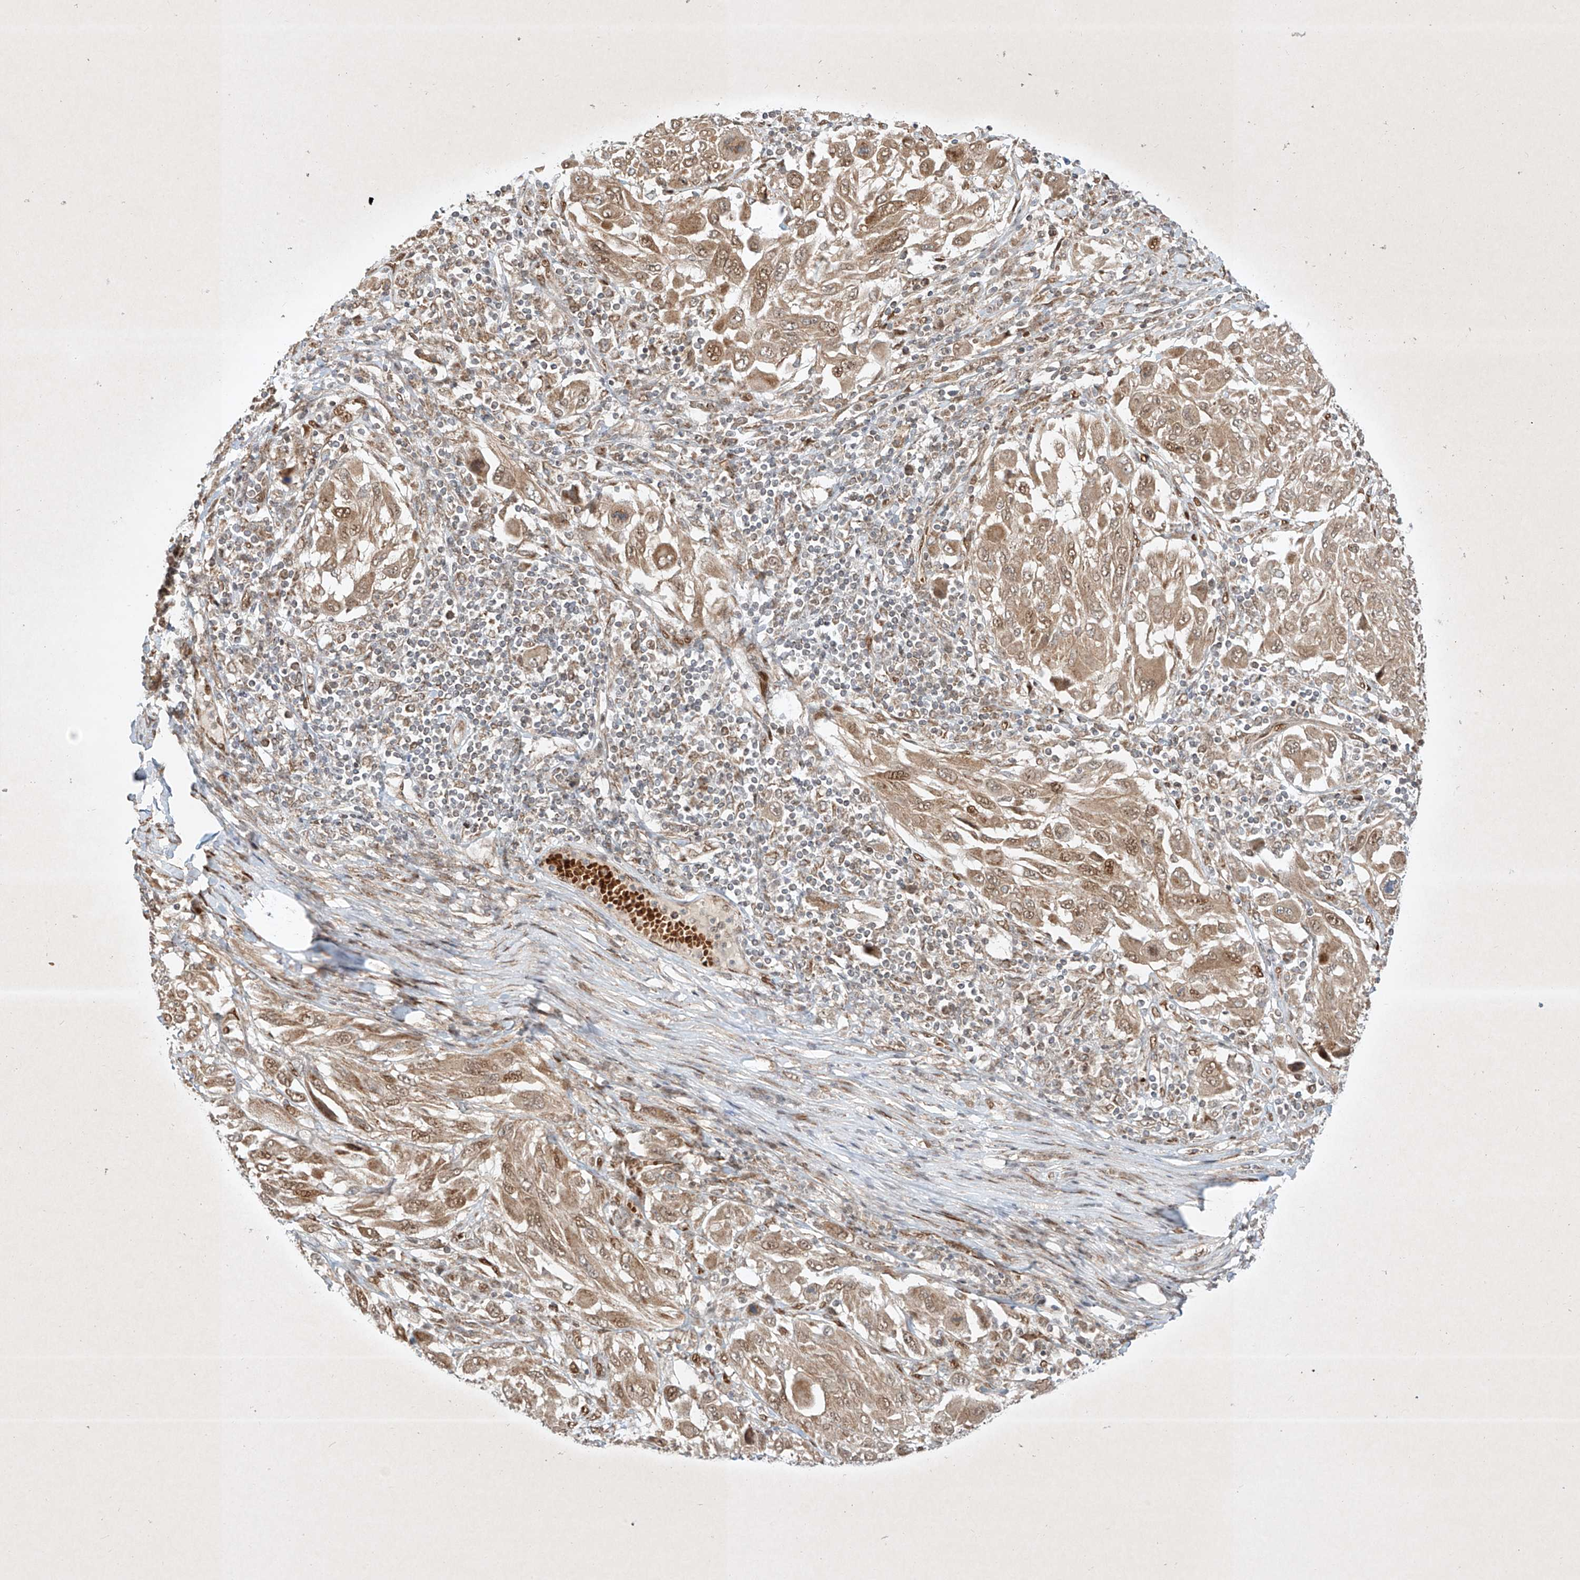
{"staining": {"intensity": "weak", "quantity": ">75%", "location": "cytoplasmic/membranous,nuclear"}, "tissue": "melanoma", "cell_type": "Tumor cells", "image_type": "cancer", "snomed": [{"axis": "morphology", "description": "Malignant melanoma, NOS"}, {"axis": "topography", "description": "Skin"}], "caption": "Immunohistochemistry (IHC) histopathology image of human melanoma stained for a protein (brown), which reveals low levels of weak cytoplasmic/membranous and nuclear positivity in about >75% of tumor cells.", "gene": "EPG5", "patient": {"sex": "female", "age": 91}}